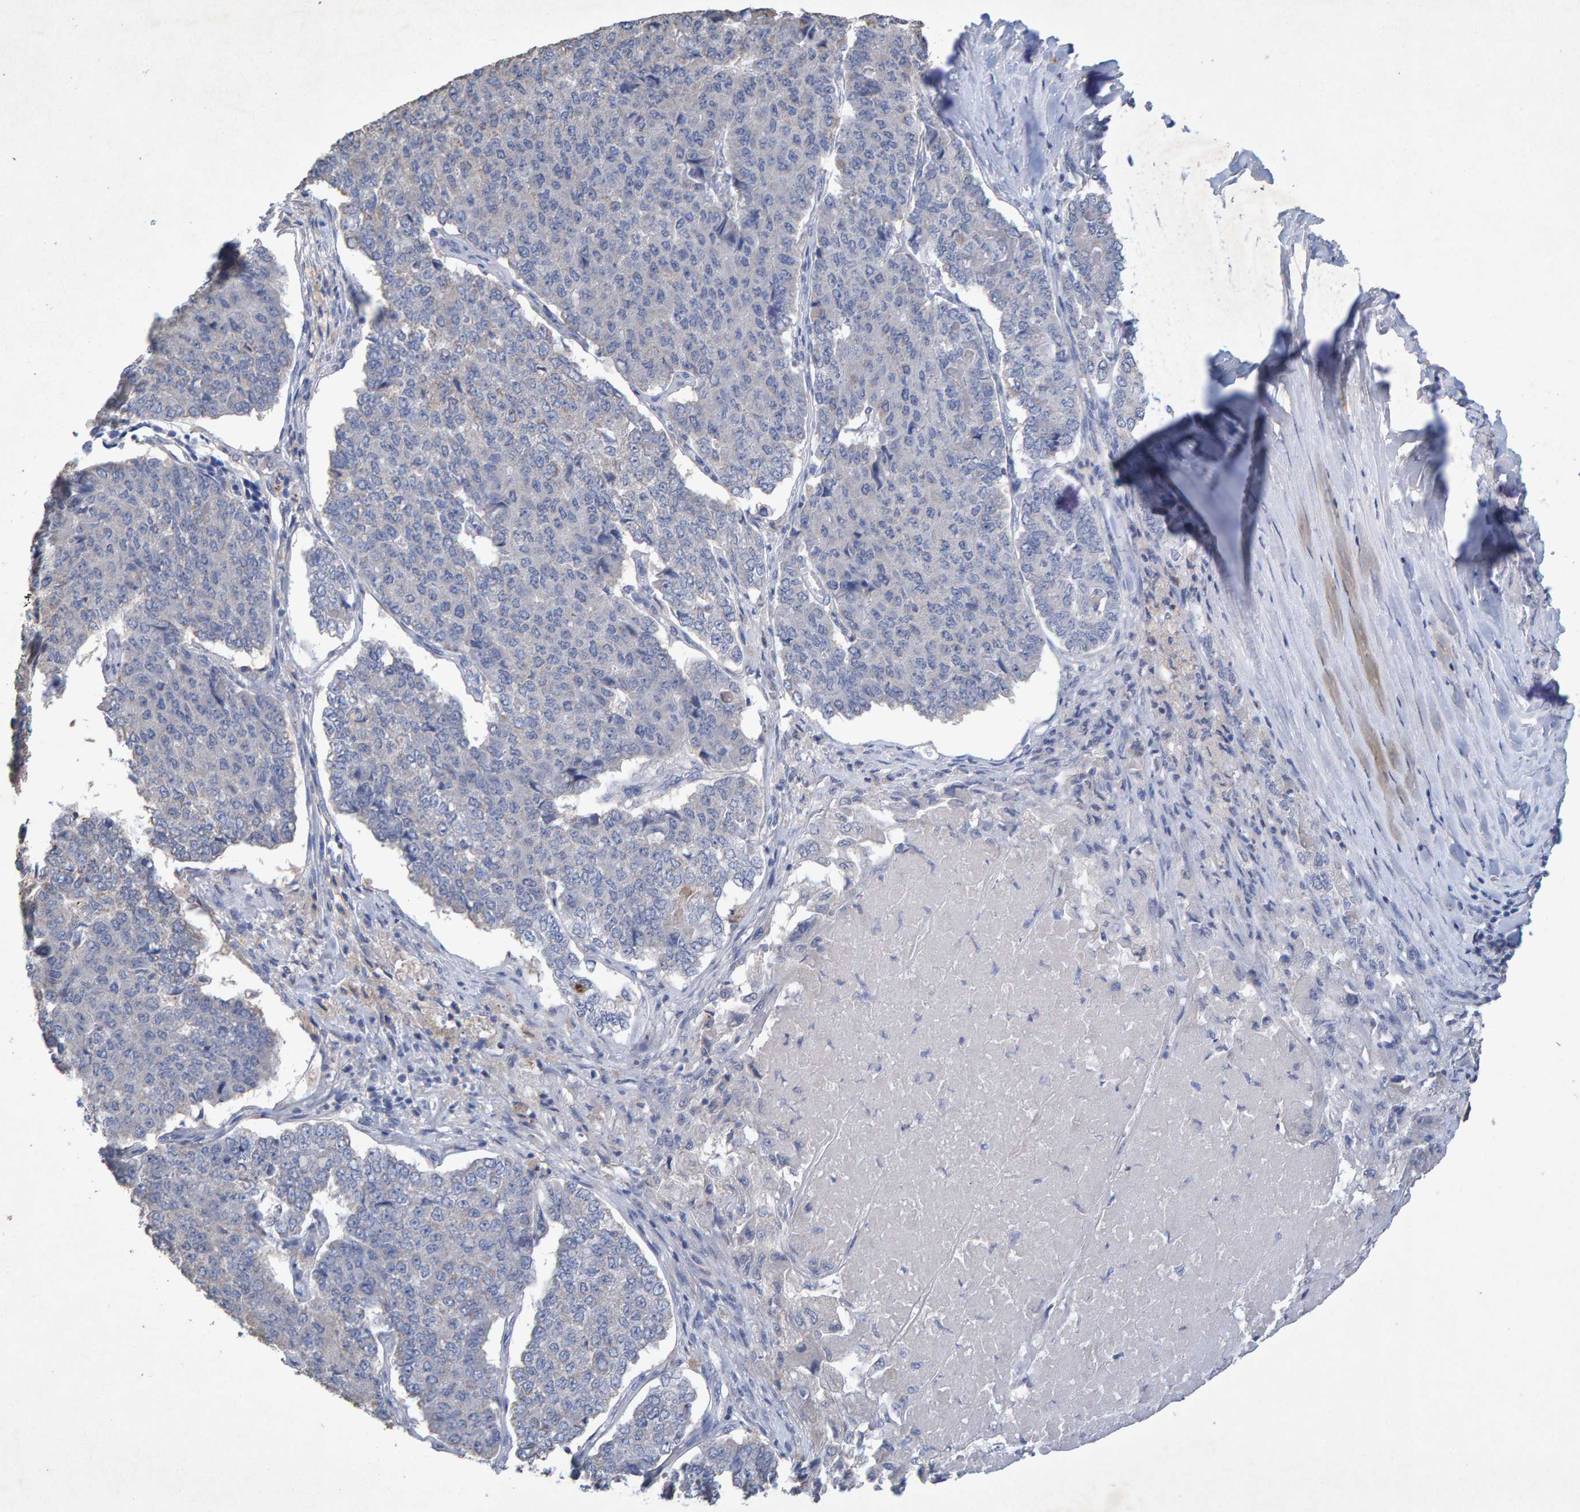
{"staining": {"intensity": "negative", "quantity": "none", "location": "none"}, "tissue": "pancreatic cancer", "cell_type": "Tumor cells", "image_type": "cancer", "snomed": [{"axis": "morphology", "description": "Adenocarcinoma, NOS"}, {"axis": "topography", "description": "Pancreas"}], "caption": "Human adenocarcinoma (pancreatic) stained for a protein using IHC displays no positivity in tumor cells.", "gene": "CTH", "patient": {"sex": "male", "age": 50}}